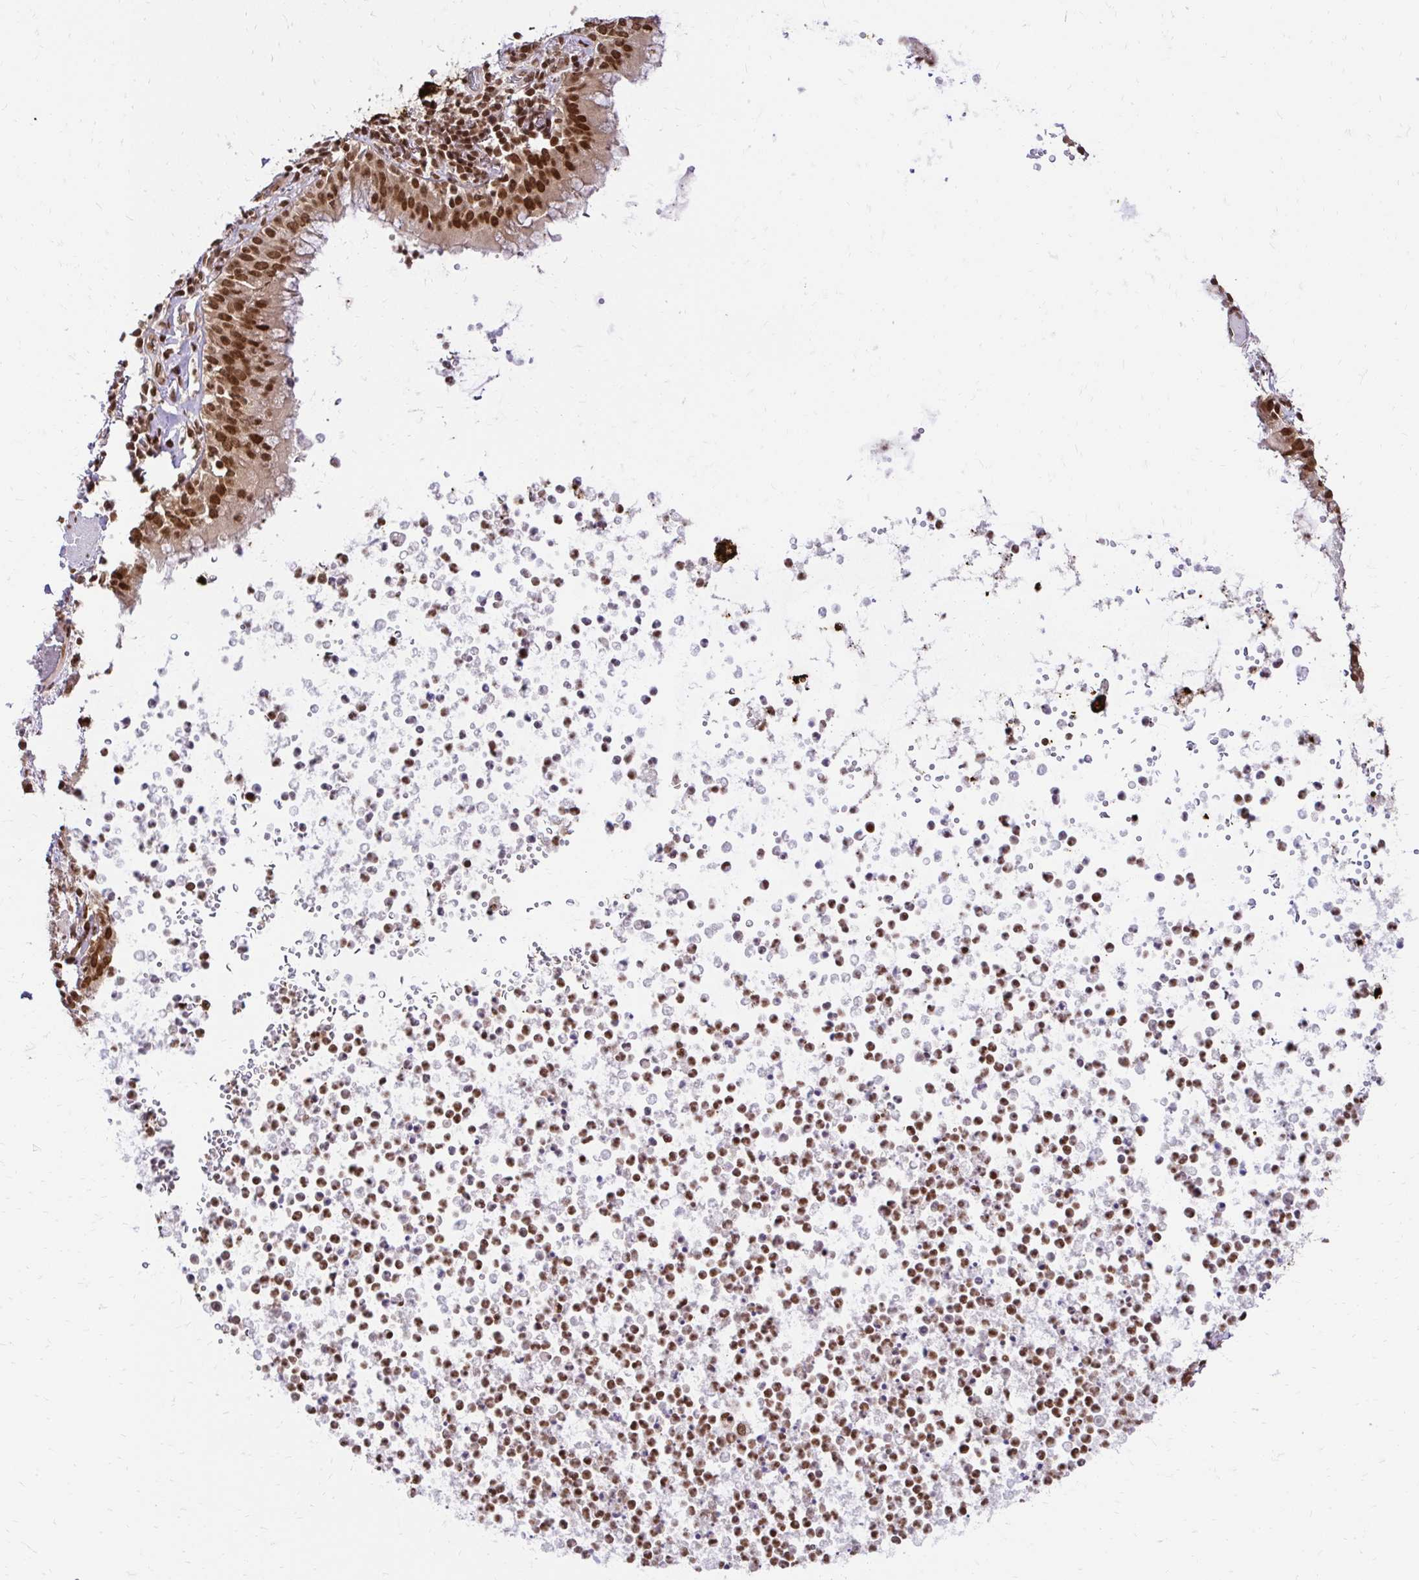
{"staining": {"intensity": "strong", "quantity": ">75%", "location": "nuclear"}, "tissue": "bronchus", "cell_type": "Respiratory epithelial cells", "image_type": "normal", "snomed": [{"axis": "morphology", "description": "Normal tissue, NOS"}, {"axis": "topography", "description": "Cartilage tissue"}, {"axis": "topography", "description": "Bronchus"}], "caption": "DAB immunohistochemical staining of benign human bronchus demonstrates strong nuclear protein staining in about >75% of respiratory epithelial cells.", "gene": "GLYR1", "patient": {"sex": "male", "age": 56}}